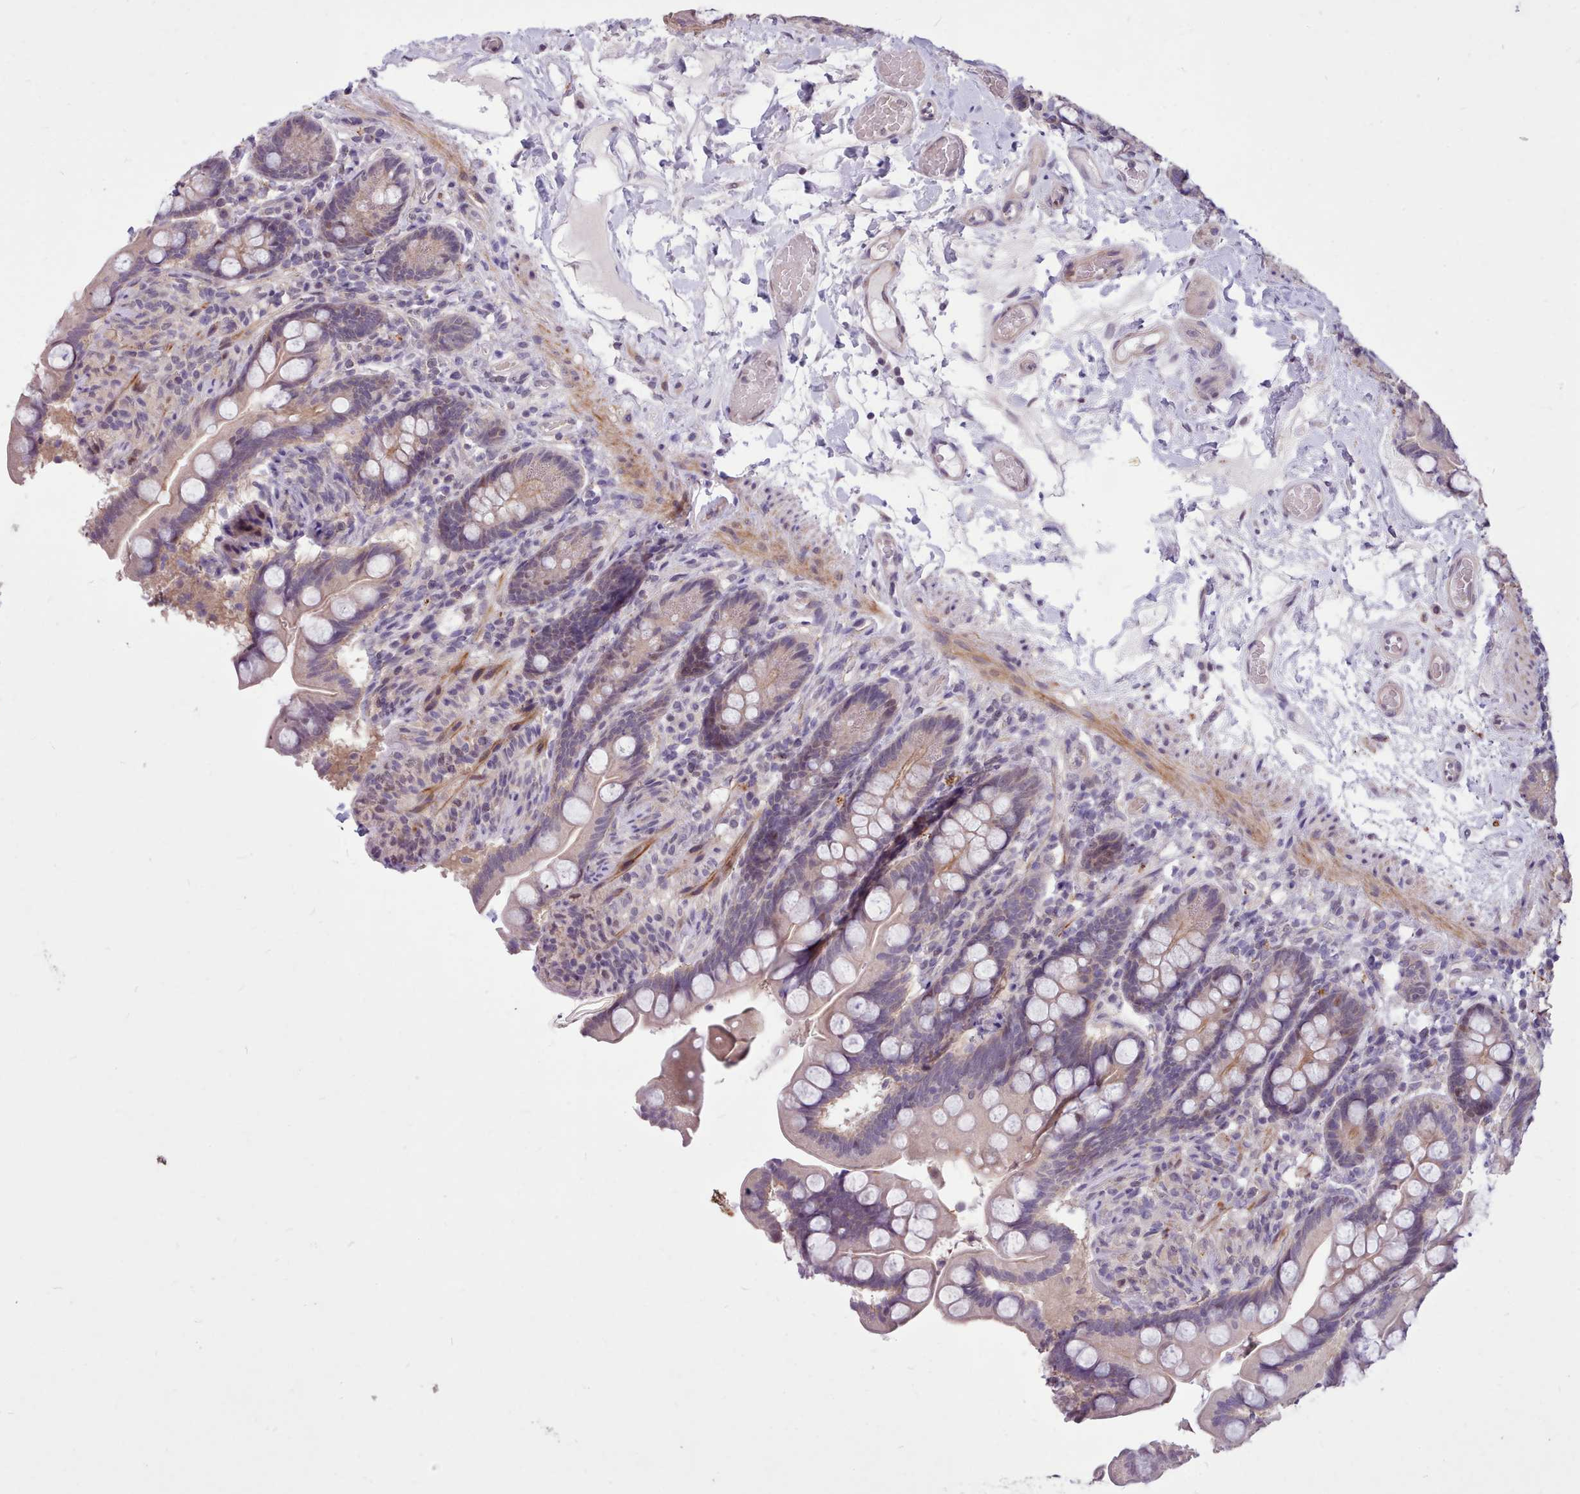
{"staining": {"intensity": "weak", "quantity": "25%-75%", "location": "cytoplasmic/membranous"}, "tissue": "small intestine", "cell_type": "Glandular cells", "image_type": "normal", "snomed": [{"axis": "morphology", "description": "Normal tissue, NOS"}, {"axis": "topography", "description": "Small intestine"}], "caption": "This micrograph demonstrates normal small intestine stained with IHC to label a protein in brown. The cytoplasmic/membranous of glandular cells show weak positivity for the protein. Nuclei are counter-stained blue.", "gene": "ZNF607", "patient": {"sex": "female", "age": 64}}